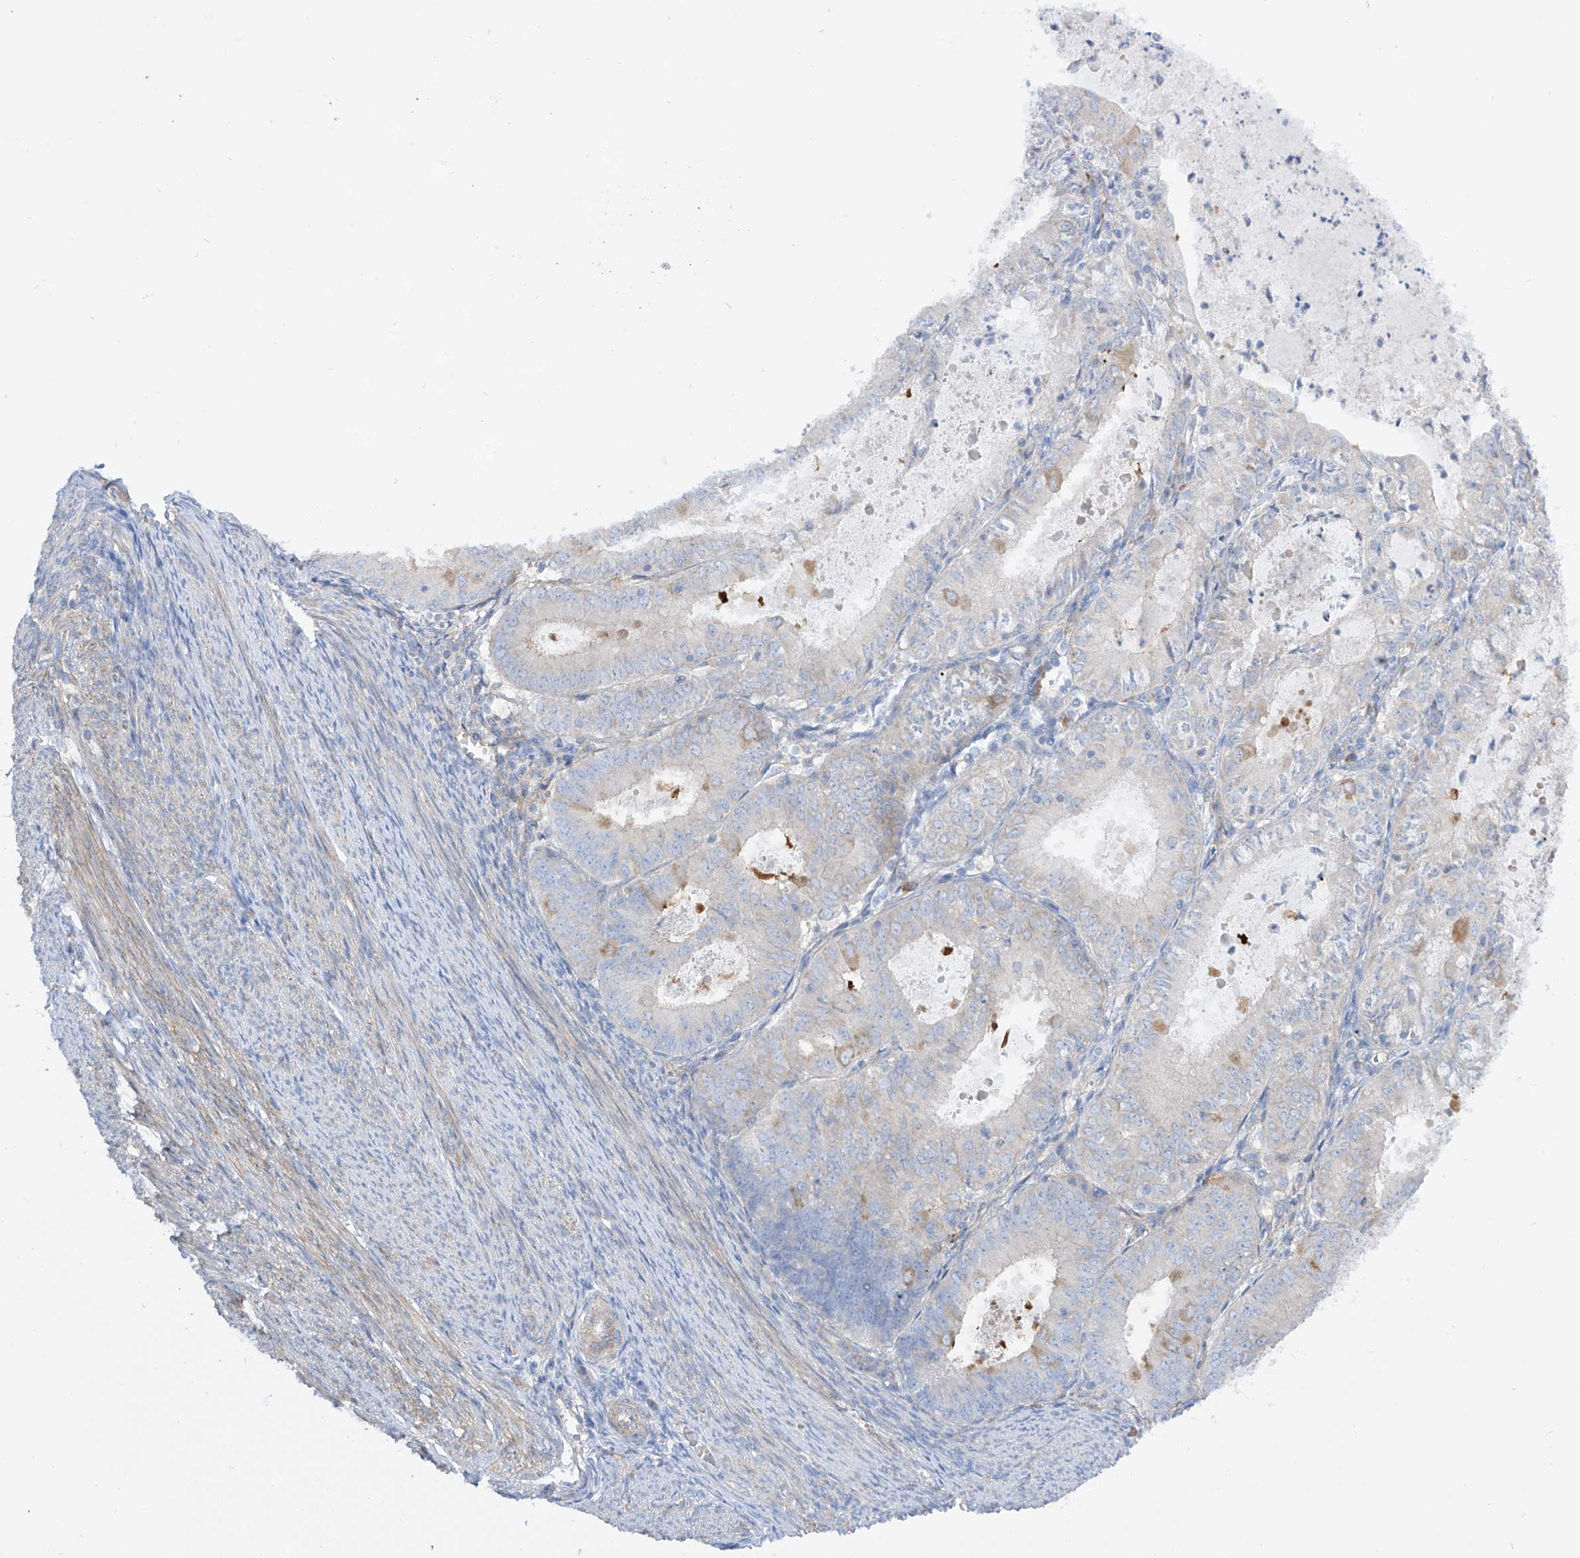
{"staining": {"intensity": "negative", "quantity": "none", "location": "none"}, "tissue": "endometrial cancer", "cell_type": "Tumor cells", "image_type": "cancer", "snomed": [{"axis": "morphology", "description": "Adenocarcinoma, NOS"}, {"axis": "topography", "description": "Endometrium"}], "caption": "This is an IHC photomicrograph of human endometrial cancer. There is no expression in tumor cells.", "gene": "LCA5", "patient": {"sex": "female", "age": 57}}